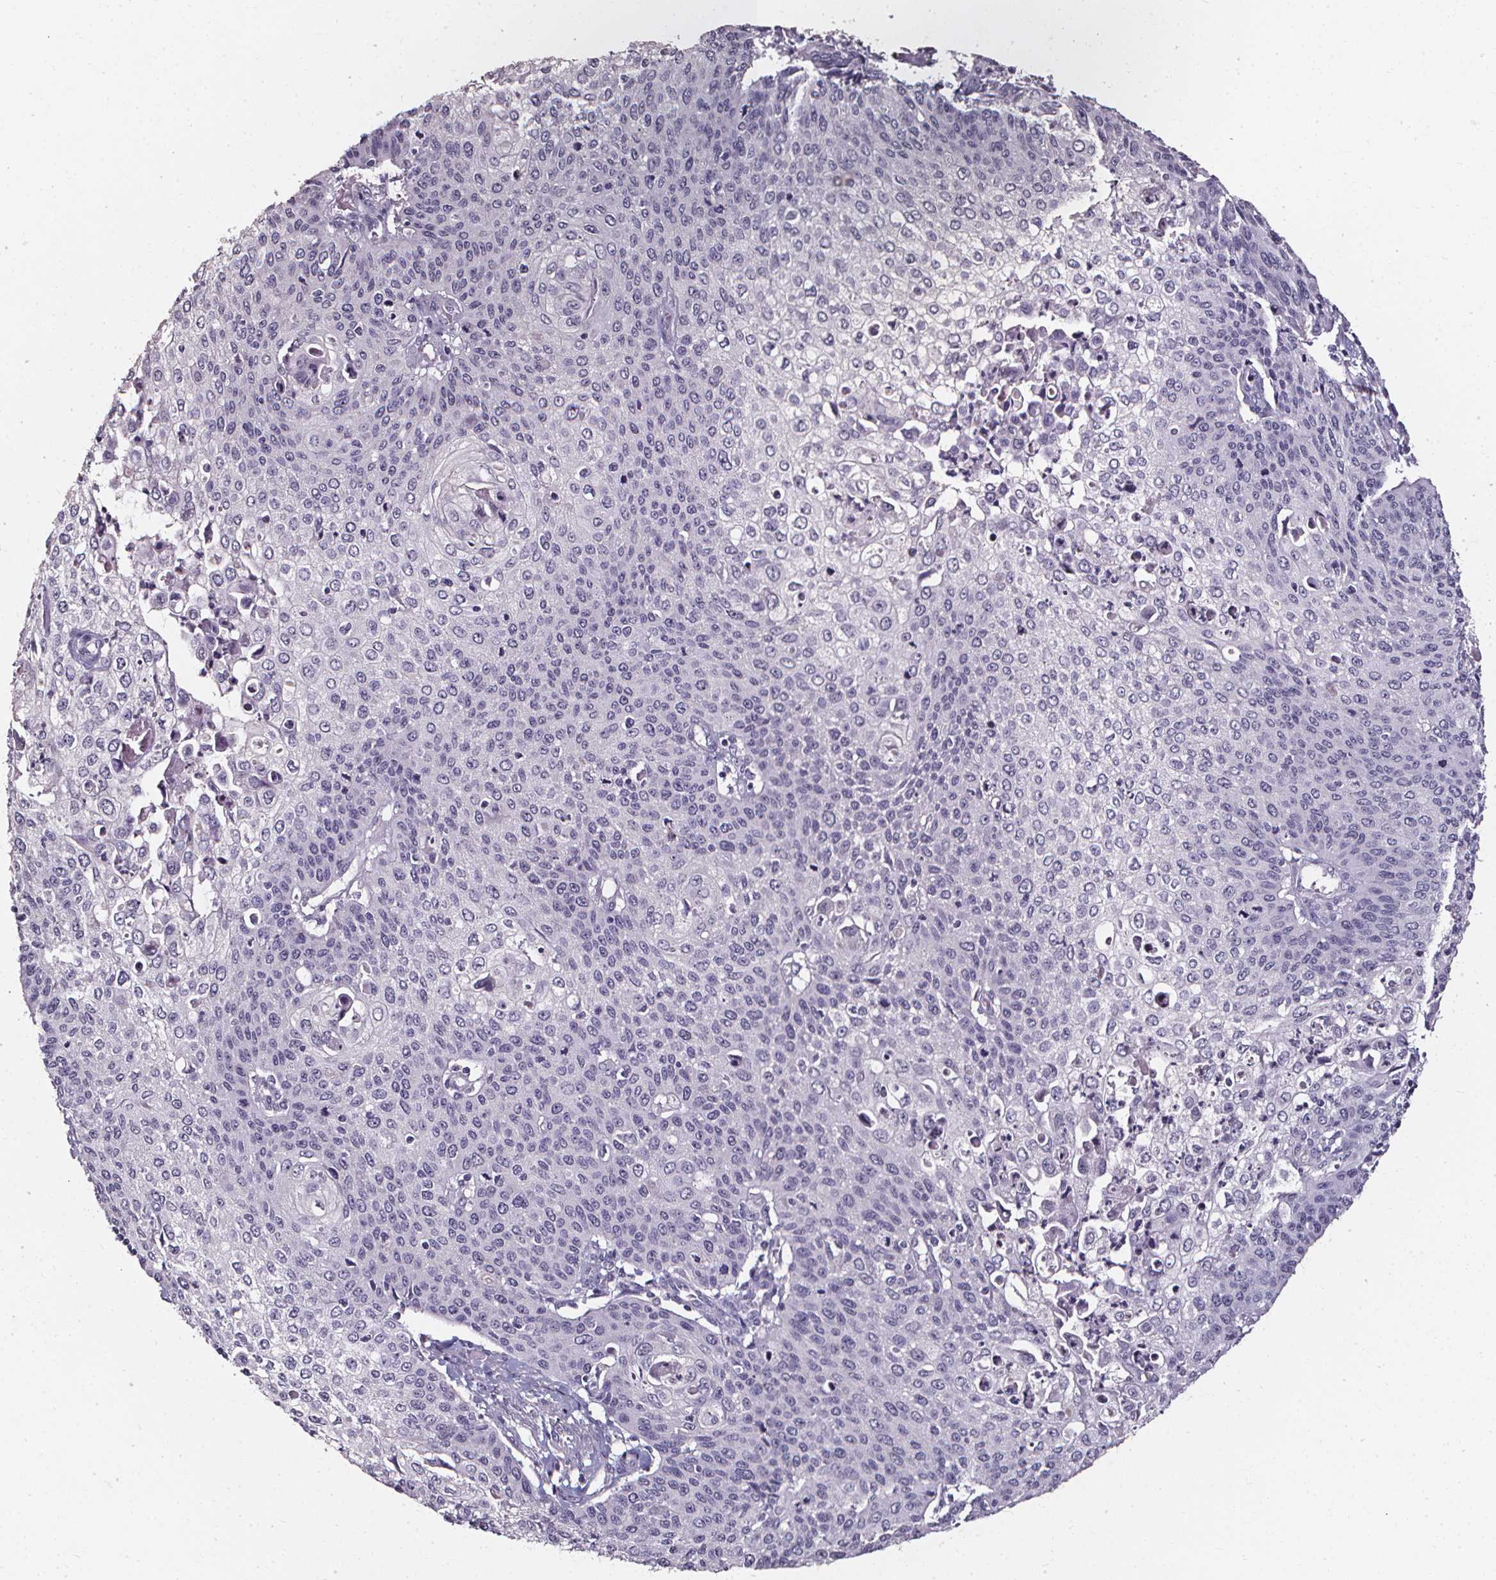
{"staining": {"intensity": "negative", "quantity": "none", "location": "none"}, "tissue": "cervical cancer", "cell_type": "Tumor cells", "image_type": "cancer", "snomed": [{"axis": "morphology", "description": "Squamous cell carcinoma, NOS"}, {"axis": "topography", "description": "Cervix"}], "caption": "Tumor cells show no significant protein positivity in squamous cell carcinoma (cervical).", "gene": "DEFA5", "patient": {"sex": "female", "age": 65}}